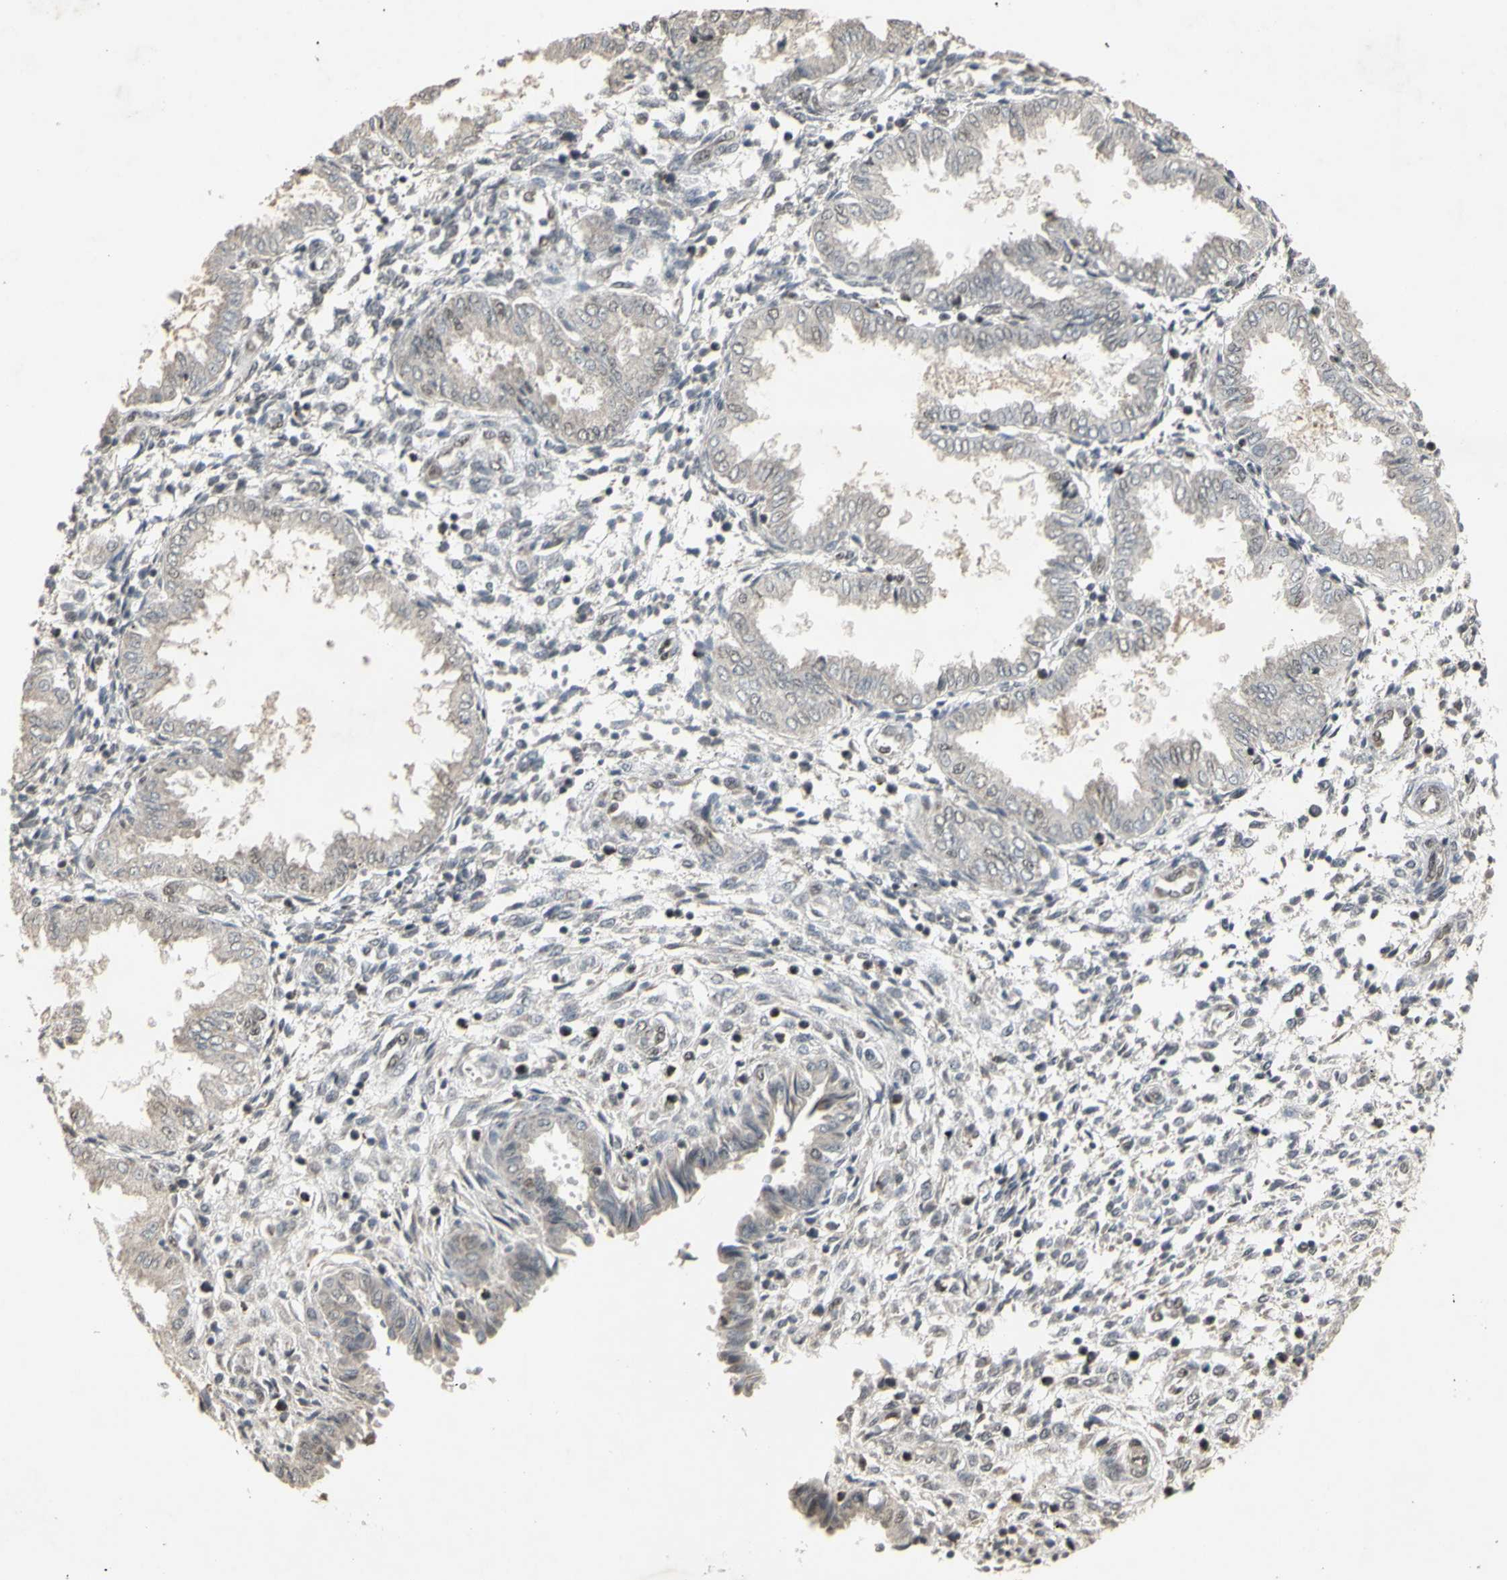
{"staining": {"intensity": "moderate", "quantity": "<25%", "location": "nuclear"}, "tissue": "endometrium", "cell_type": "Cells in endometrial stroma", "image_type": "normal", "snomed": [{"axis": "morphology", "description": "Normal tissue, NOS"}, {"axis": "topography", "description": "Endometrium"}], "caption": "Cells in endometrial stroma show moderate nuclear staining in about <25% of cells in benign endometrium.", "gene": "CCNT1", "patient": {"sex": "female", "age": 33}}